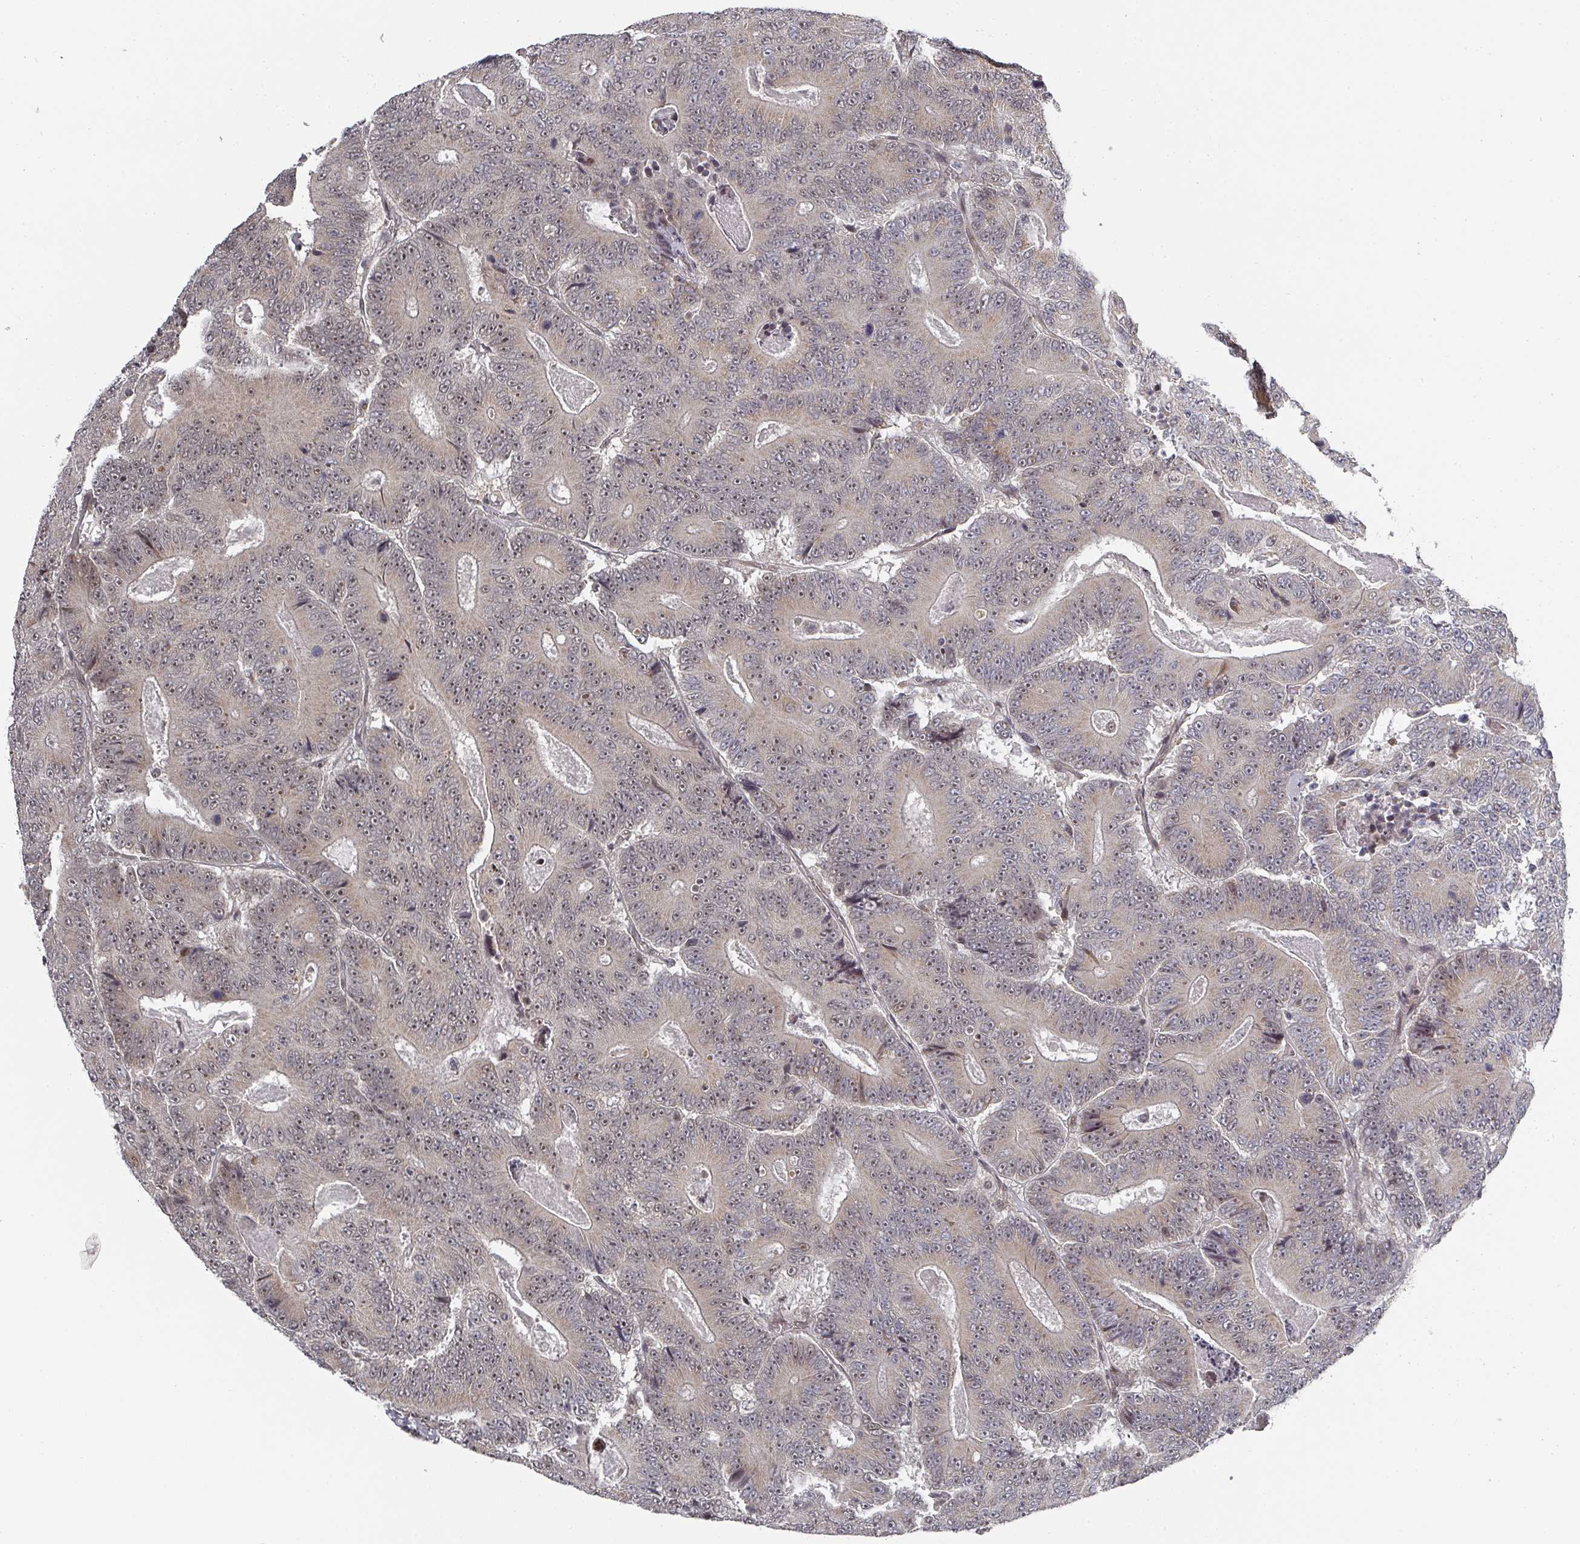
{"staining": {"intensity": "moderate", "quantity": "25%-75%", "location": "nuclear"}, "tissue": "colorectal cancer", "cell_type": "Tumor cells", "image_type": "cancer", "snomed": [{"axis": "morphology", "description": "Adenocarcinoma, NOS"}, {"axis": "topography", "description": "Colon"}], "caption": "Brown immunohistochemical staining in colorectal adenocarcinoma reveals moderate nuclear expression in about 25%-75% of tumor cells.", "gene": "KIF1C", "patient": {"sex": "male", "age": 83}}